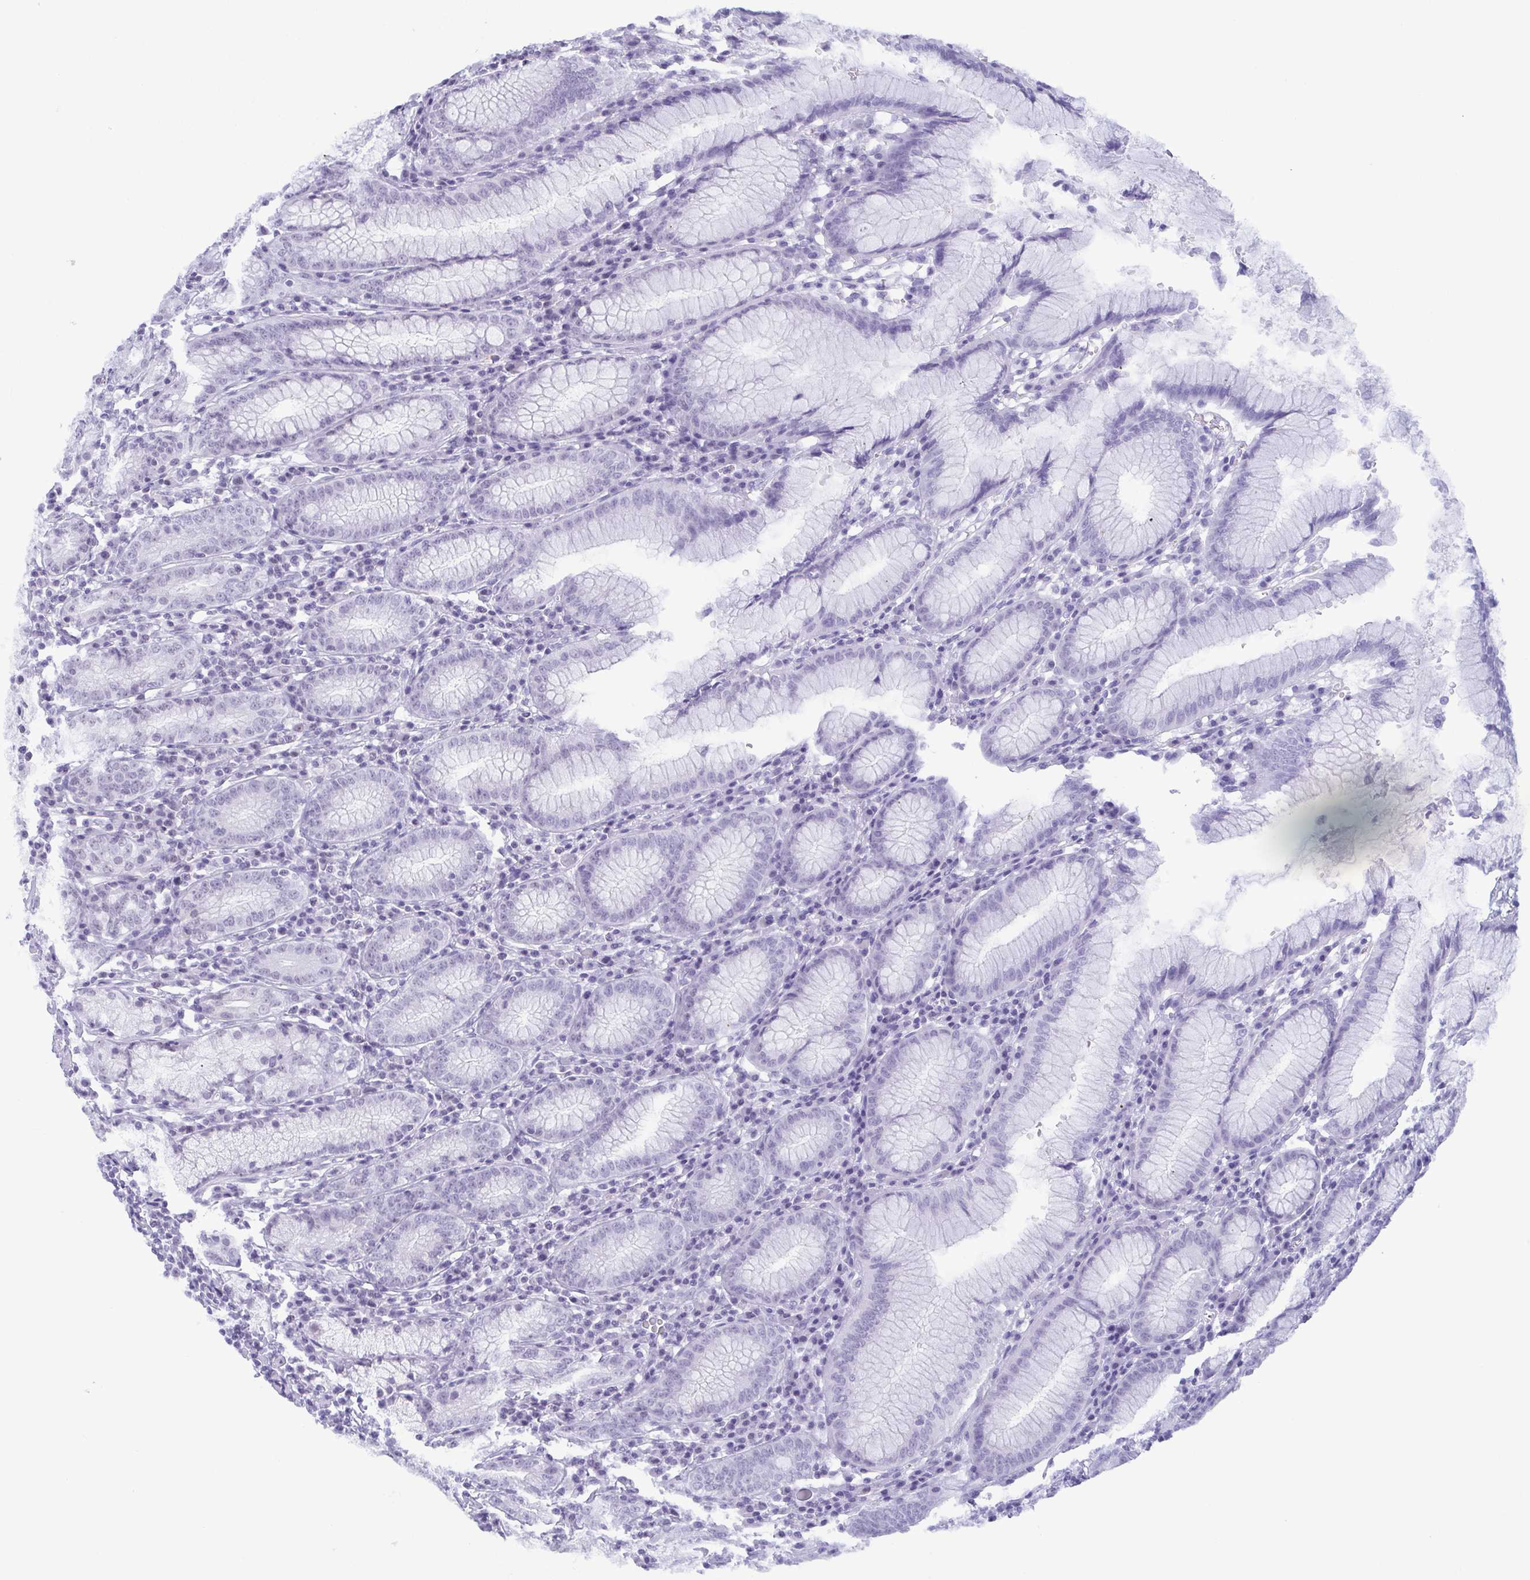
{"staining": {"intensity": "negative", "quantity": "none", "location": "none"}, "tissue": "stomach", "cell_type": "Glandular cells", "image_type": "normal", "snomed": [{"axis": "morphology", "description": "Normal tissue, NOS"}, {"axis": "topography", "description": "Stomach"}], "caption": "DAB immunohistochemical staining of unremarkable stomach reveals no significant staining in glandular cells. The staining is performed using DAB brown chromogen with nuclei counter-stained in using hematoxylin.", "gene": "BZW1", "patient": {"sex": "male", "age": 55}}